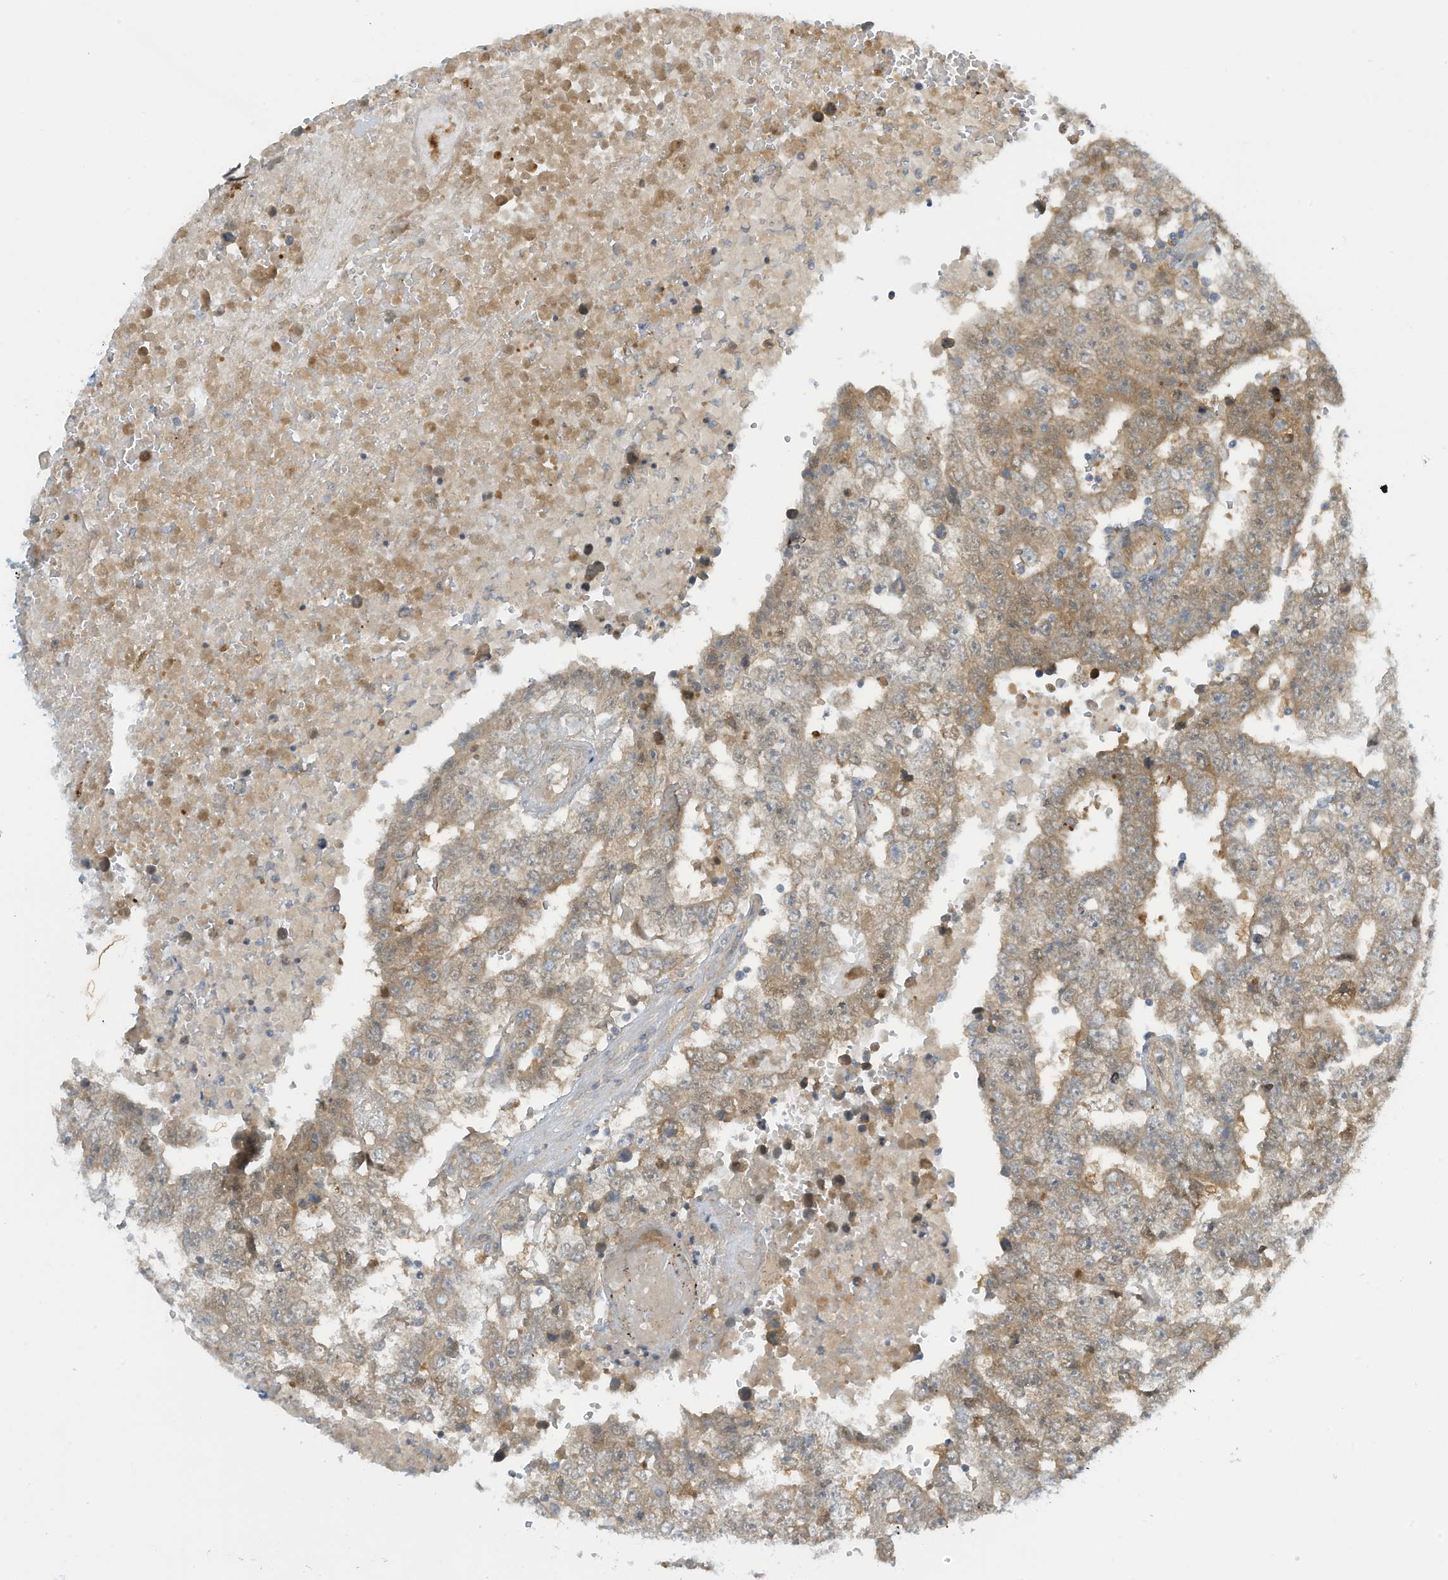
{"staining": {"intensity": "weak", "quantity": ">75%", "location": "cytoplasmic/membranous"}, "tissue": "testis cancer", "cell_type": "Tumor cells", "image_type": "cancer", "snomed": [{"axis": "morphology", "description": "Carcinoma, Embryonal, NOS"}, {"axis": "topography", "description": "Testis"}], "caption": "This photomicrograph shows testis cancer (embryonal carcinoma) stained with immunohistochemistry (IHC) to label a protein in brown. The cytoplasmic/membranous of tumor cells show weak positivity for the protein. Nuclei are counter-stained blue.", "gene": "FSD1L", "patient": {"sex": "male", "age": 25}}